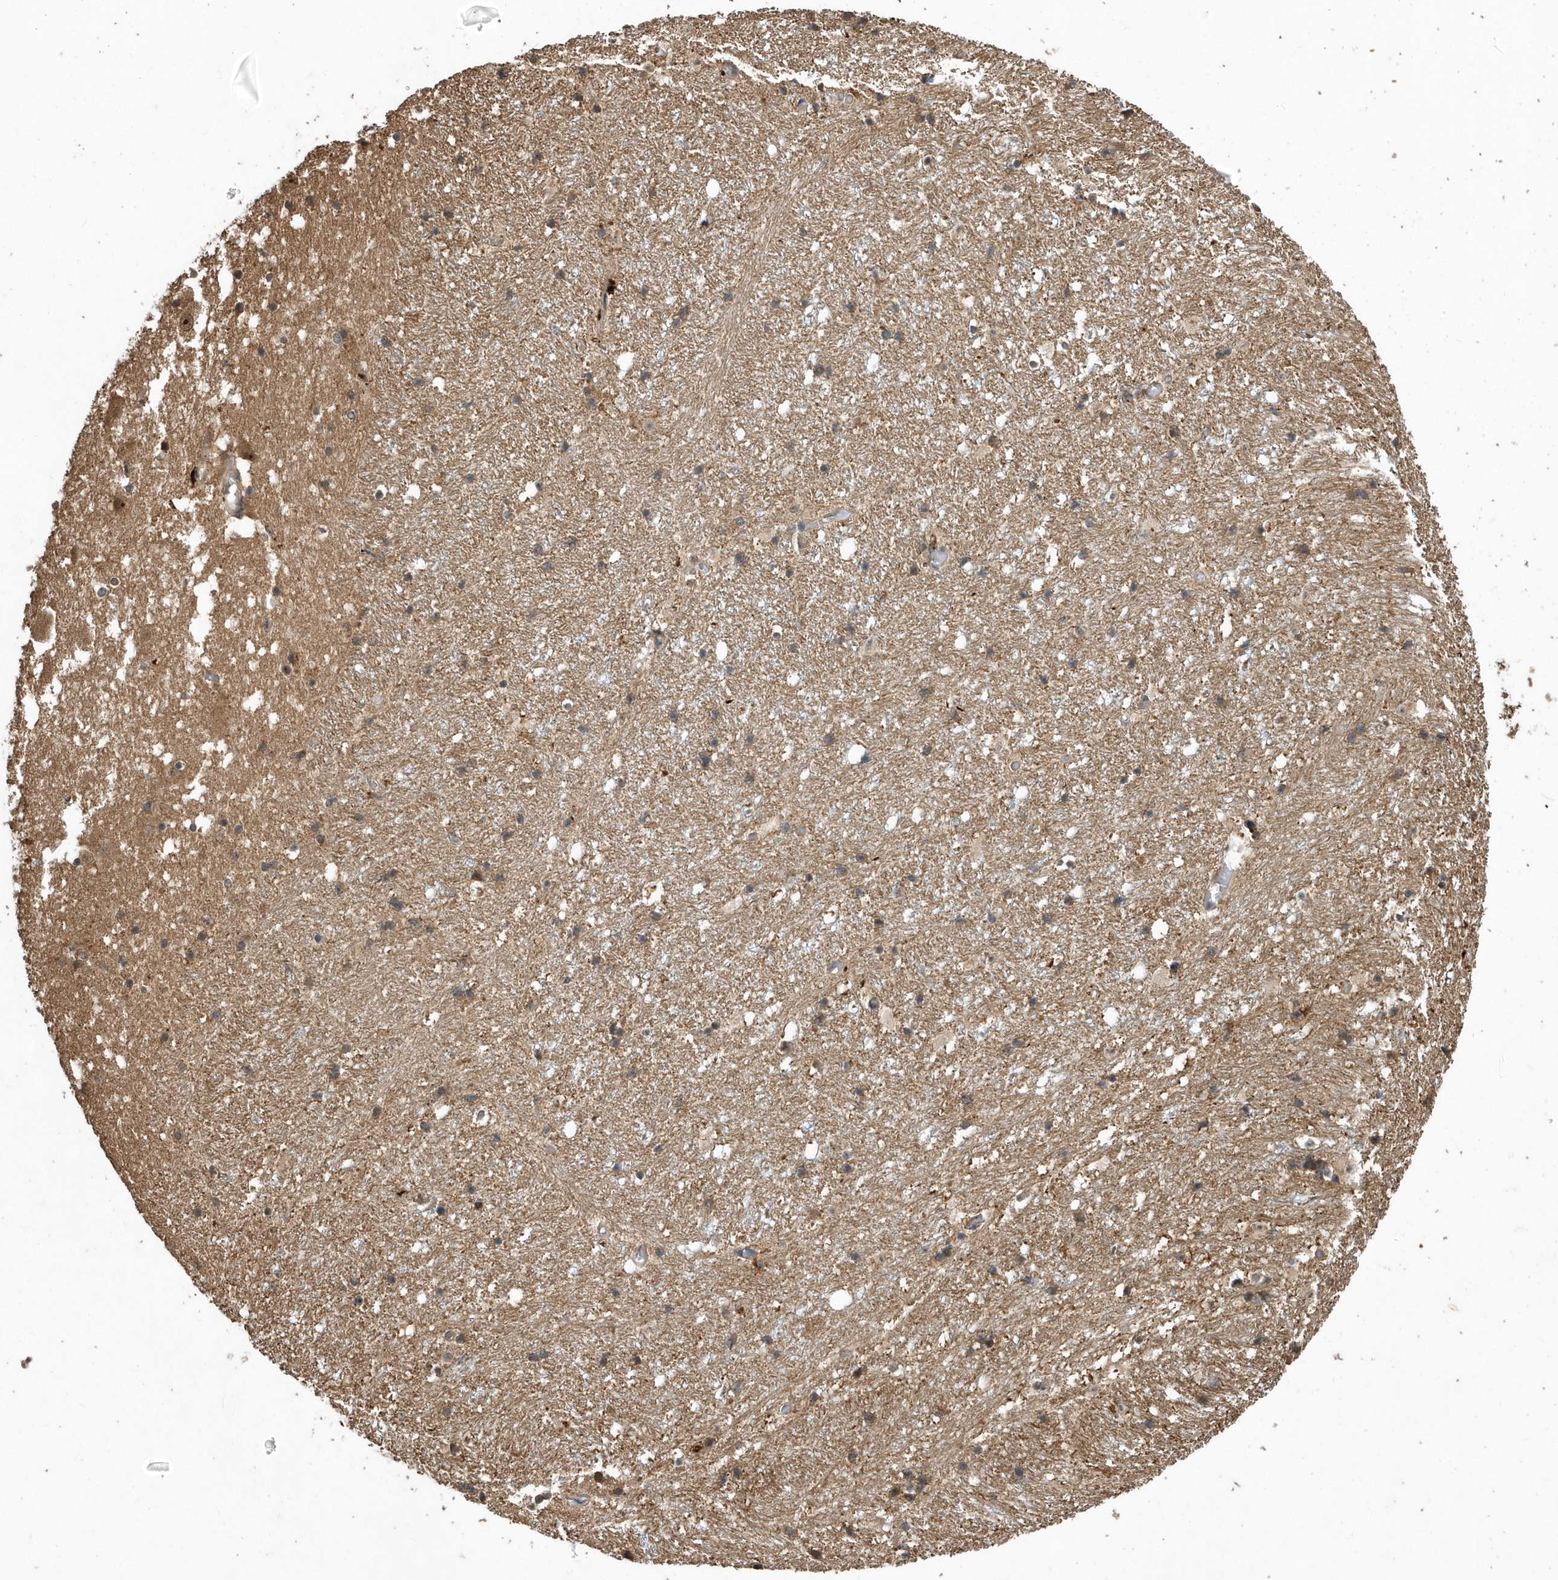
{"staining": {"intensity": "weak", "quantity": "25%-75%", "location": "cytoplasmic/membranous"}, "tissue": "hippocampus", "cell_type": "Glial cells", "image_type": "normal", "snomed": [{"axis": "morphology", "description": "Normal tissue, NOS"}, {"axis": "topography", "description": "Hippocampus"}], "caption": "This photomicrograph demonstrates IHC staining of normal hippocampus, with low weak cytoplasmic/membranous positivity in approximately 25%-75% of glial cells.", "gene": "WASHC5", "patient": {"sex": "female", "age": 52}}